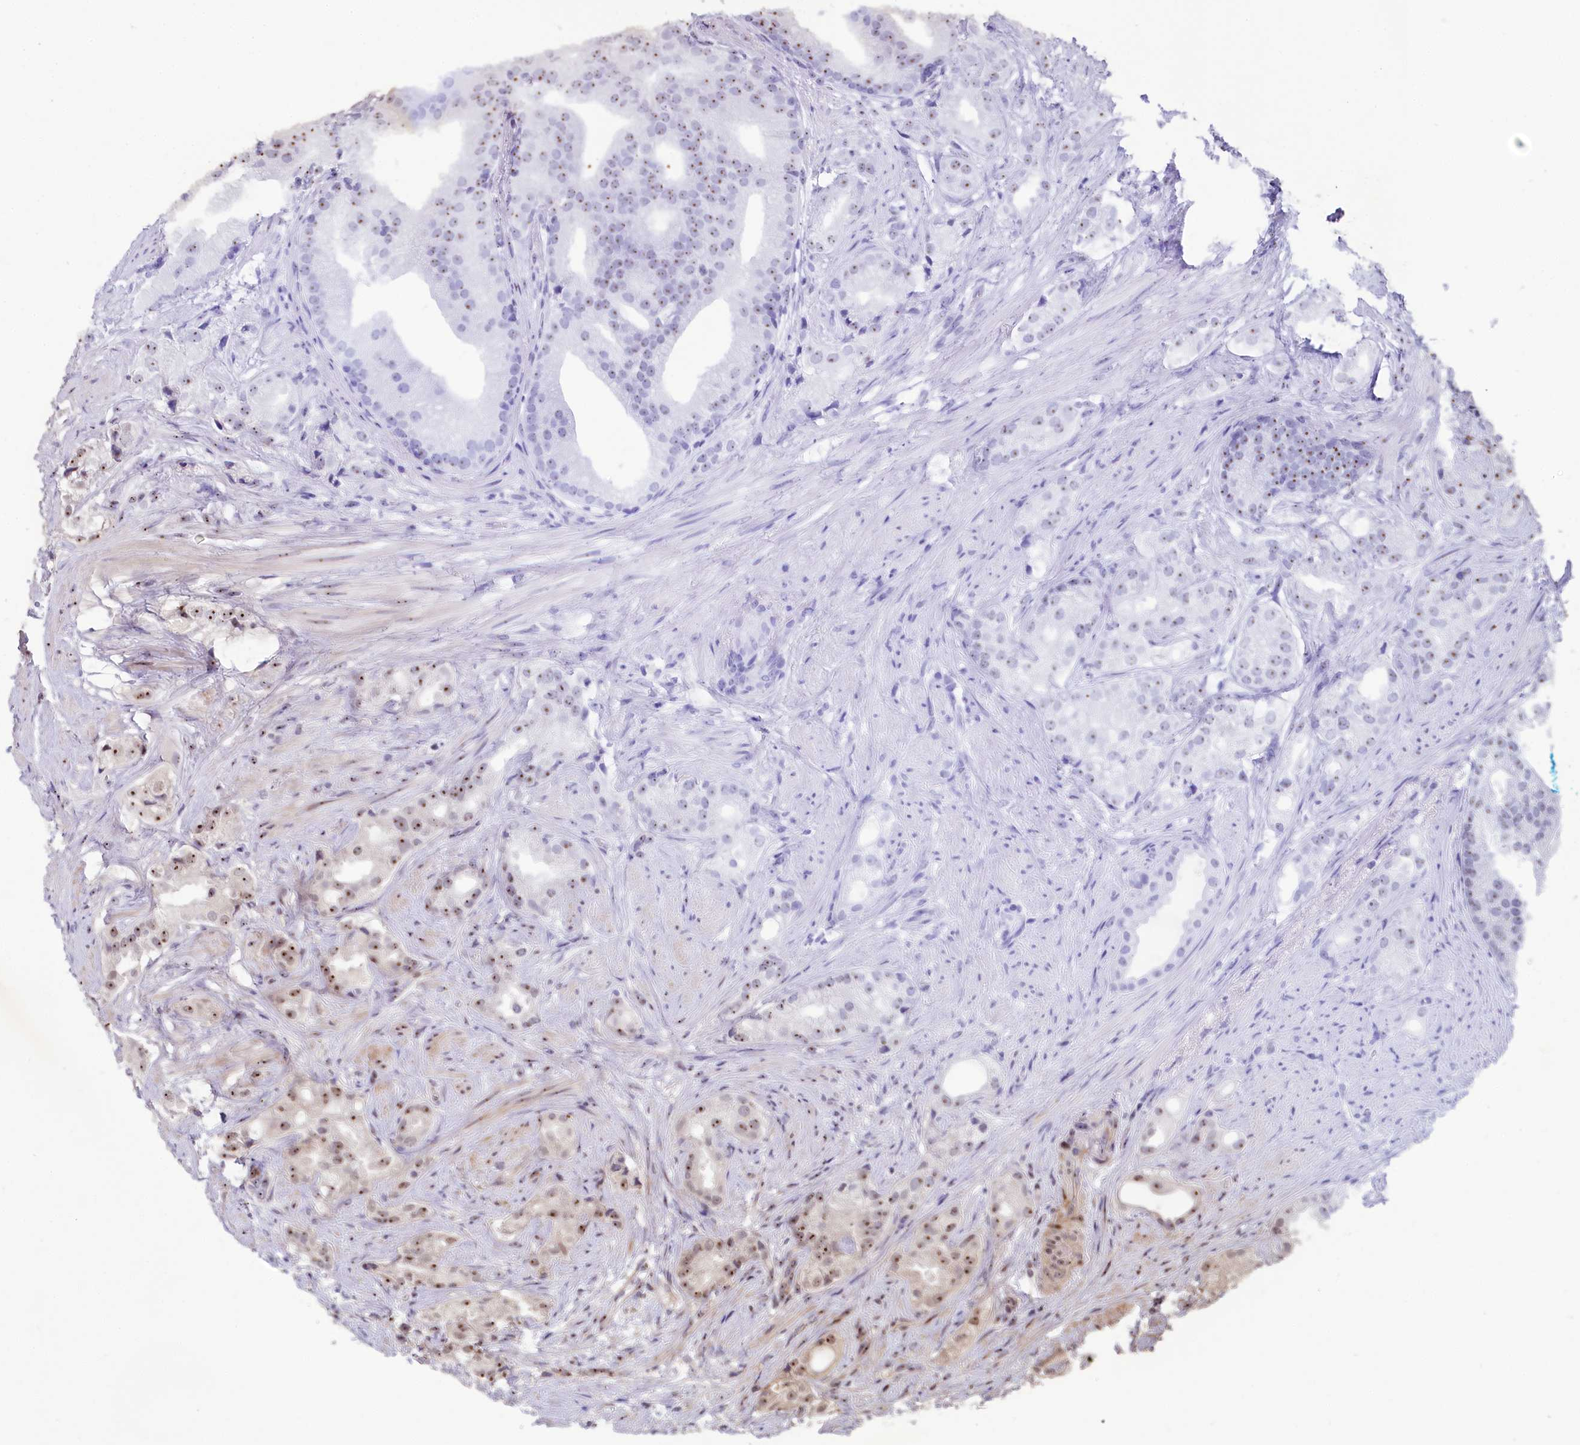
{"staining": {"intensity": "moderate", "quantity": "25%-75%", "location": "nuclear"}, "tissue": "prostate cancer", "cell_type": "Tumor cells", "image_type": "cancer", "snomed": [{"axis": "morphology", "description": "Adenocarcinoma, Low grade"}, {"axis": "topography", "description": "Prostate"}], "caption": "Protein analysis of prostate cancer (low-grade adenocarcinoma) tissue exhibits moderate nuclear expression in approximately 25%-75% of tumor cells.", "gene": "TCOF1", "patient": {"sex": "male", "age": 71}}